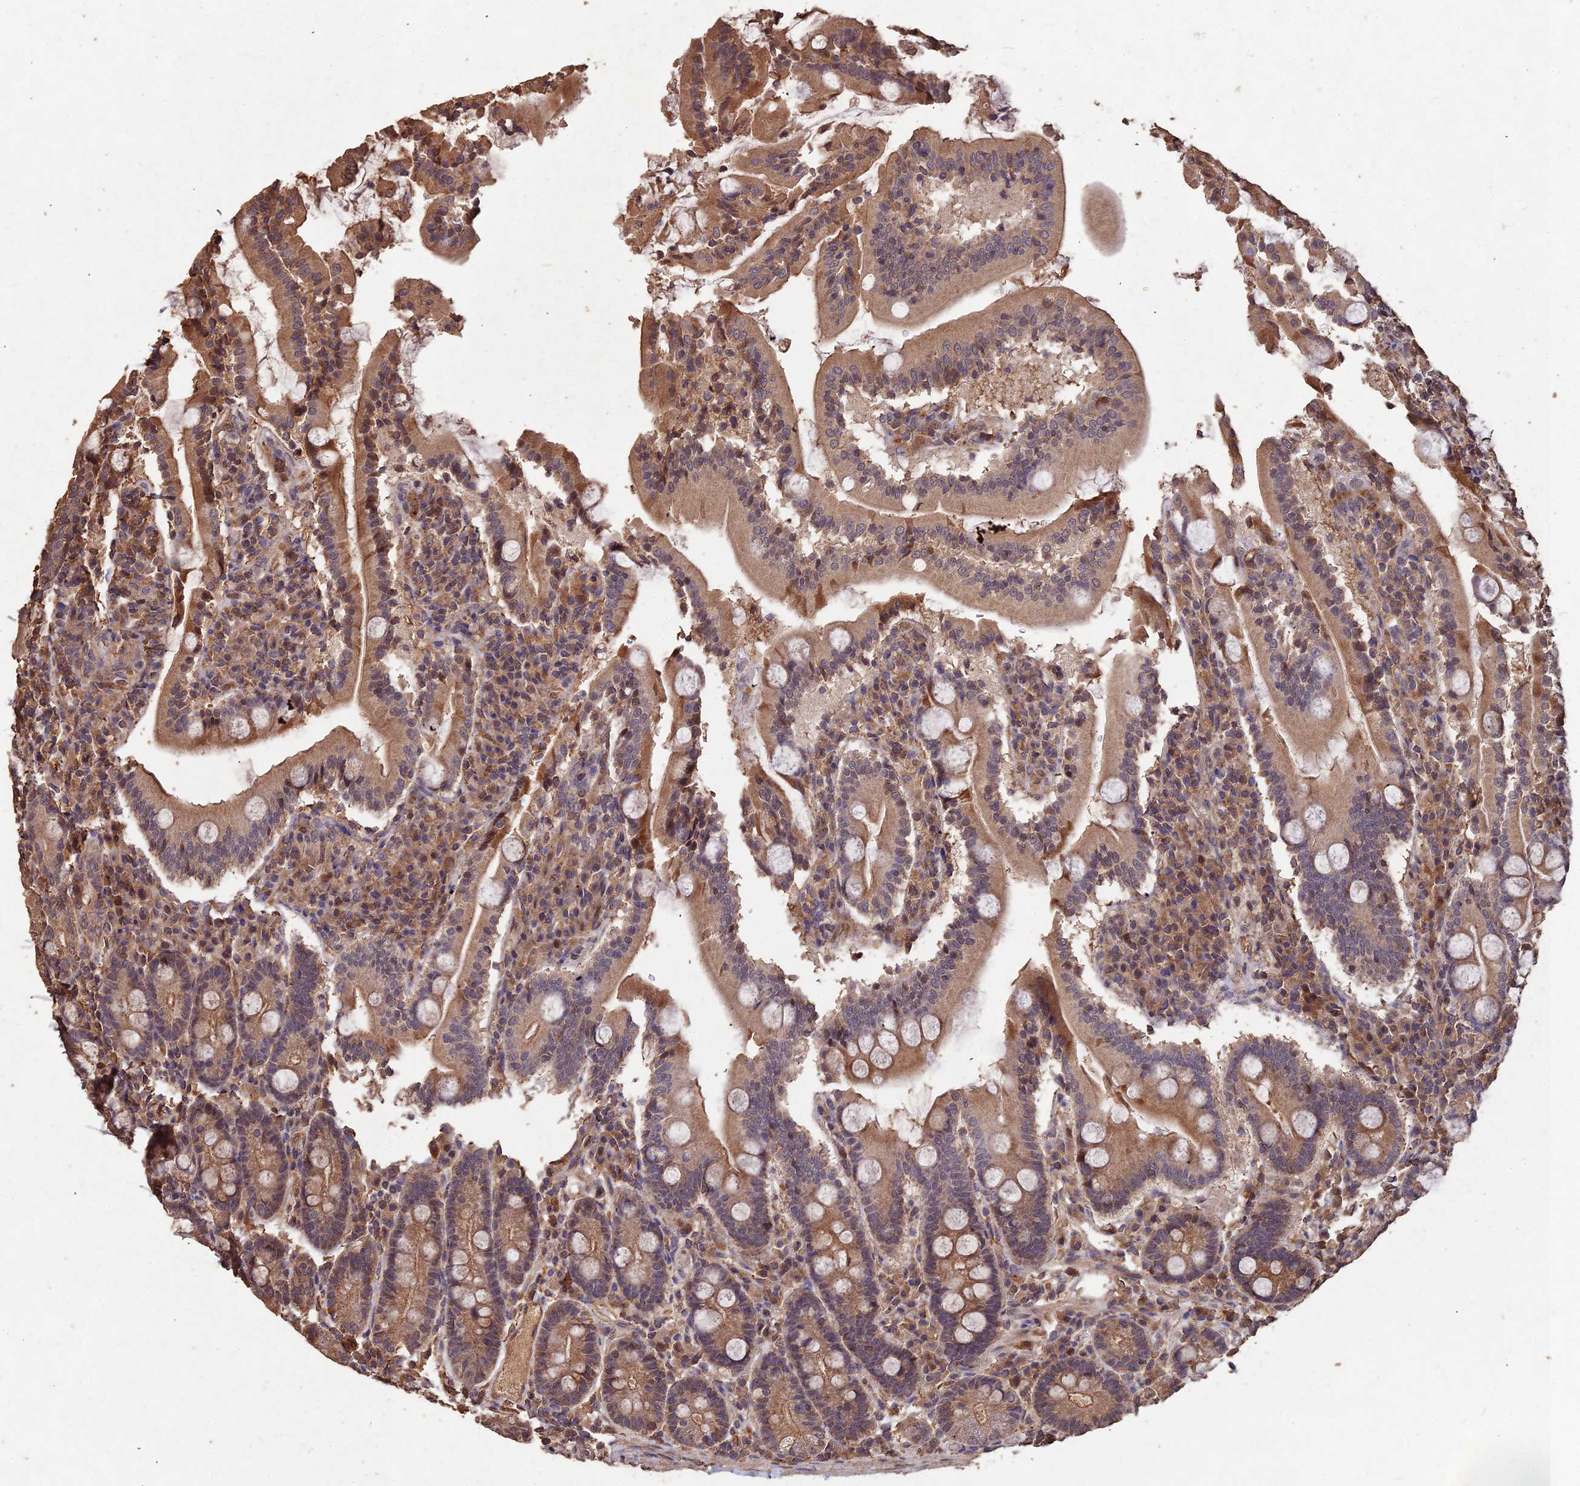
{"staining": {"intensity": "moderate", "quantity": ">75%", "location": "cytoplasmic/membranous"}, "tissue": "duodenum", "cell_type": "Glandular cells", "image_type": "normal", "snomed": [{"axis": "morphology", "description": "Normal tissue, NOS"}, {"axis": "topography", "description": "Duodenum"}], "caption": "Duodenum stained for a protein (brown) displays moderate cytoplasmic/membranous positive staining in about >75% of glandular cells.", "gene": "SYMPK", "patient": {"sex": "male", "age": 35}}